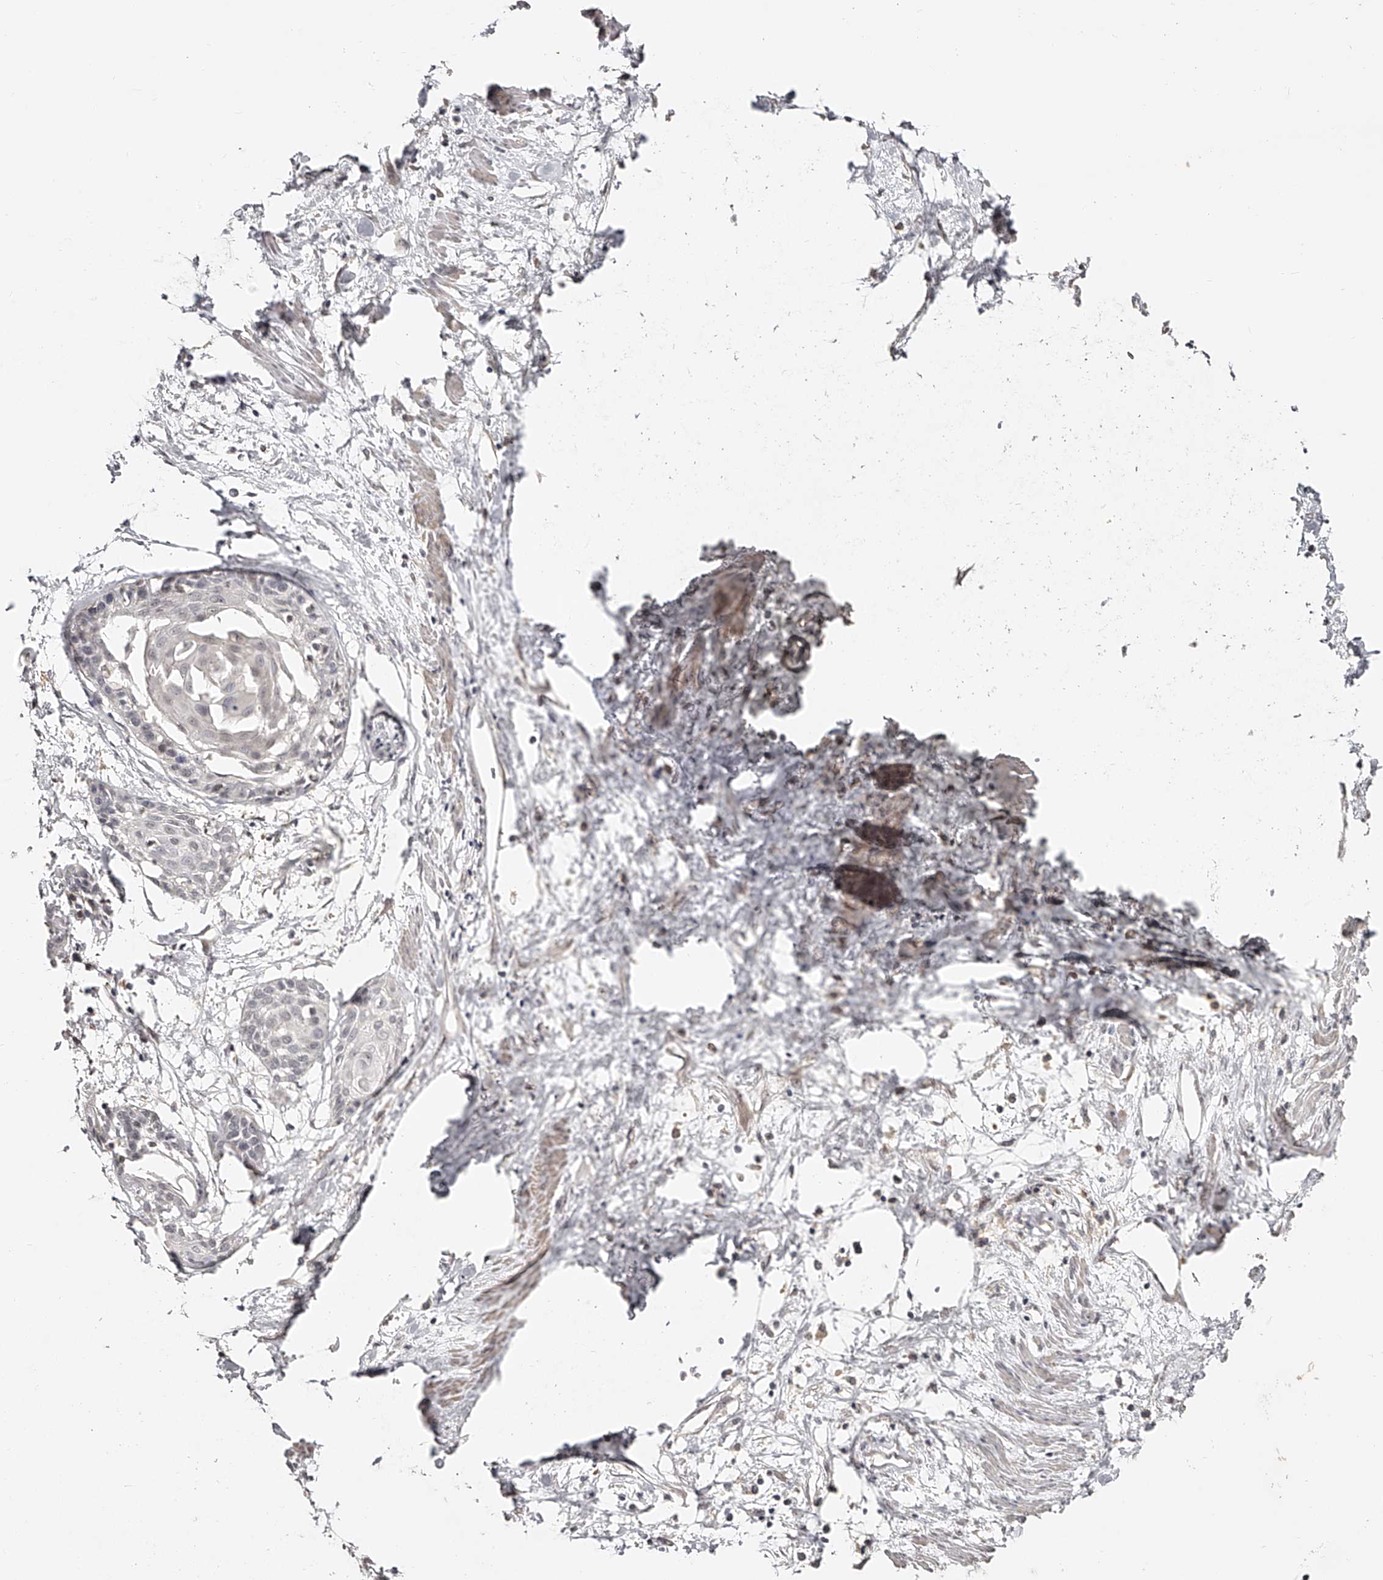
{"staining": {"intensity": "negative", "quantity": "none", "location": "none"}, "tissue": "cervical cancer", "cell_type": "Tumor cells", "image_type": "cancer", "snomed": [{"axis": "morphology", "description": "Squamous cell carcinoma, NOS"}, {"axis": "topography", "description": "Cervix"}], "caption": "The micrograph demonstrates no significant staining in tumor cells of cervical squamous cell carcinoma.", "gene": "ZNF789", "patient": {"sex": "female", "age": 57}}